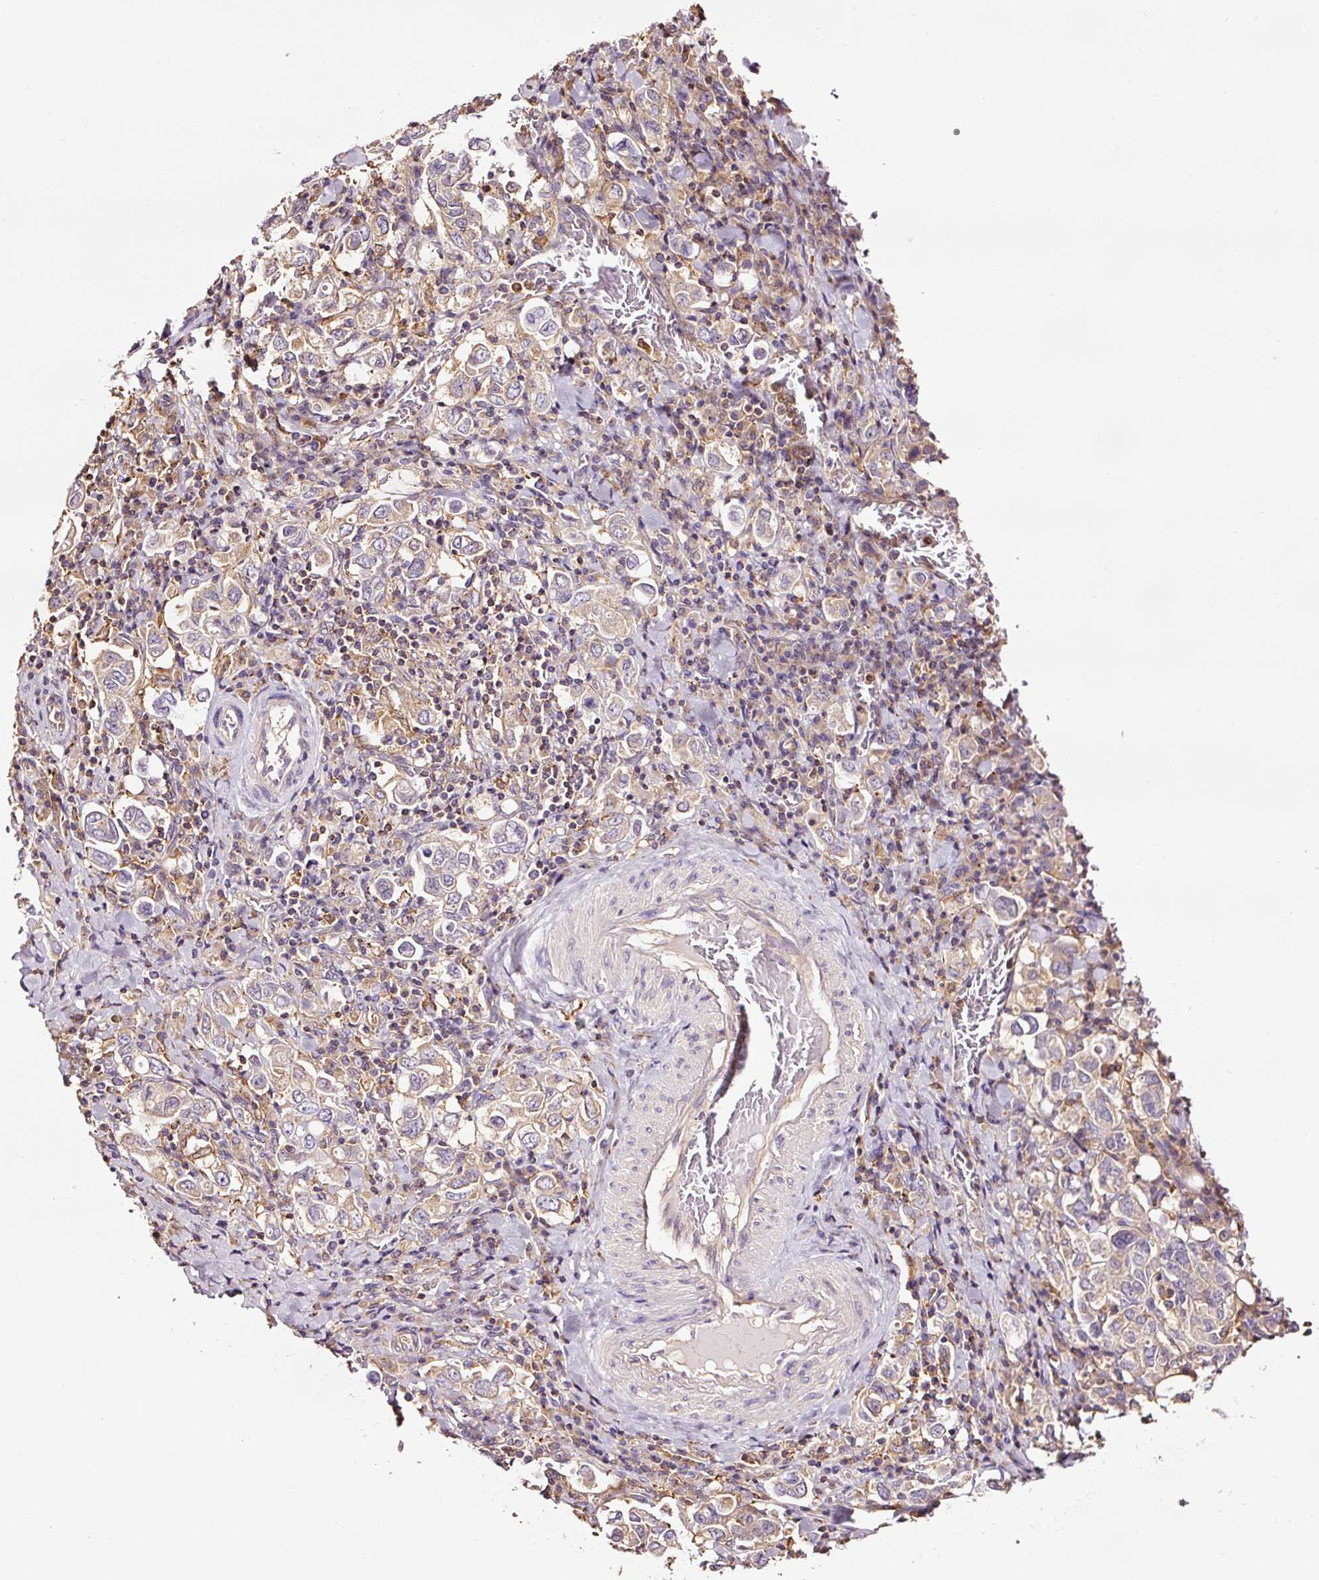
{"staining": {"intensity": "weak", "quantity": ">75%", "location": "cytoplasmic/membranous"}, "tissue": "stomach cancer", "cell_type": "Tumor cells", "image_type": "cancer", "snomed": [{"axis": "morphology", "description": "Adenocarcinoma, NOS"}, {"axis": "topography", "description": "Stomach, upper"}], "caption": "Stomach adenocarcinoma stained with DAB IHC displays low levels of weak cytoplasmic/membranous positivity in approximately >75% of tumor cells.", "gene": "METAP1", "patient": {"sex": "male", "age": 62}}